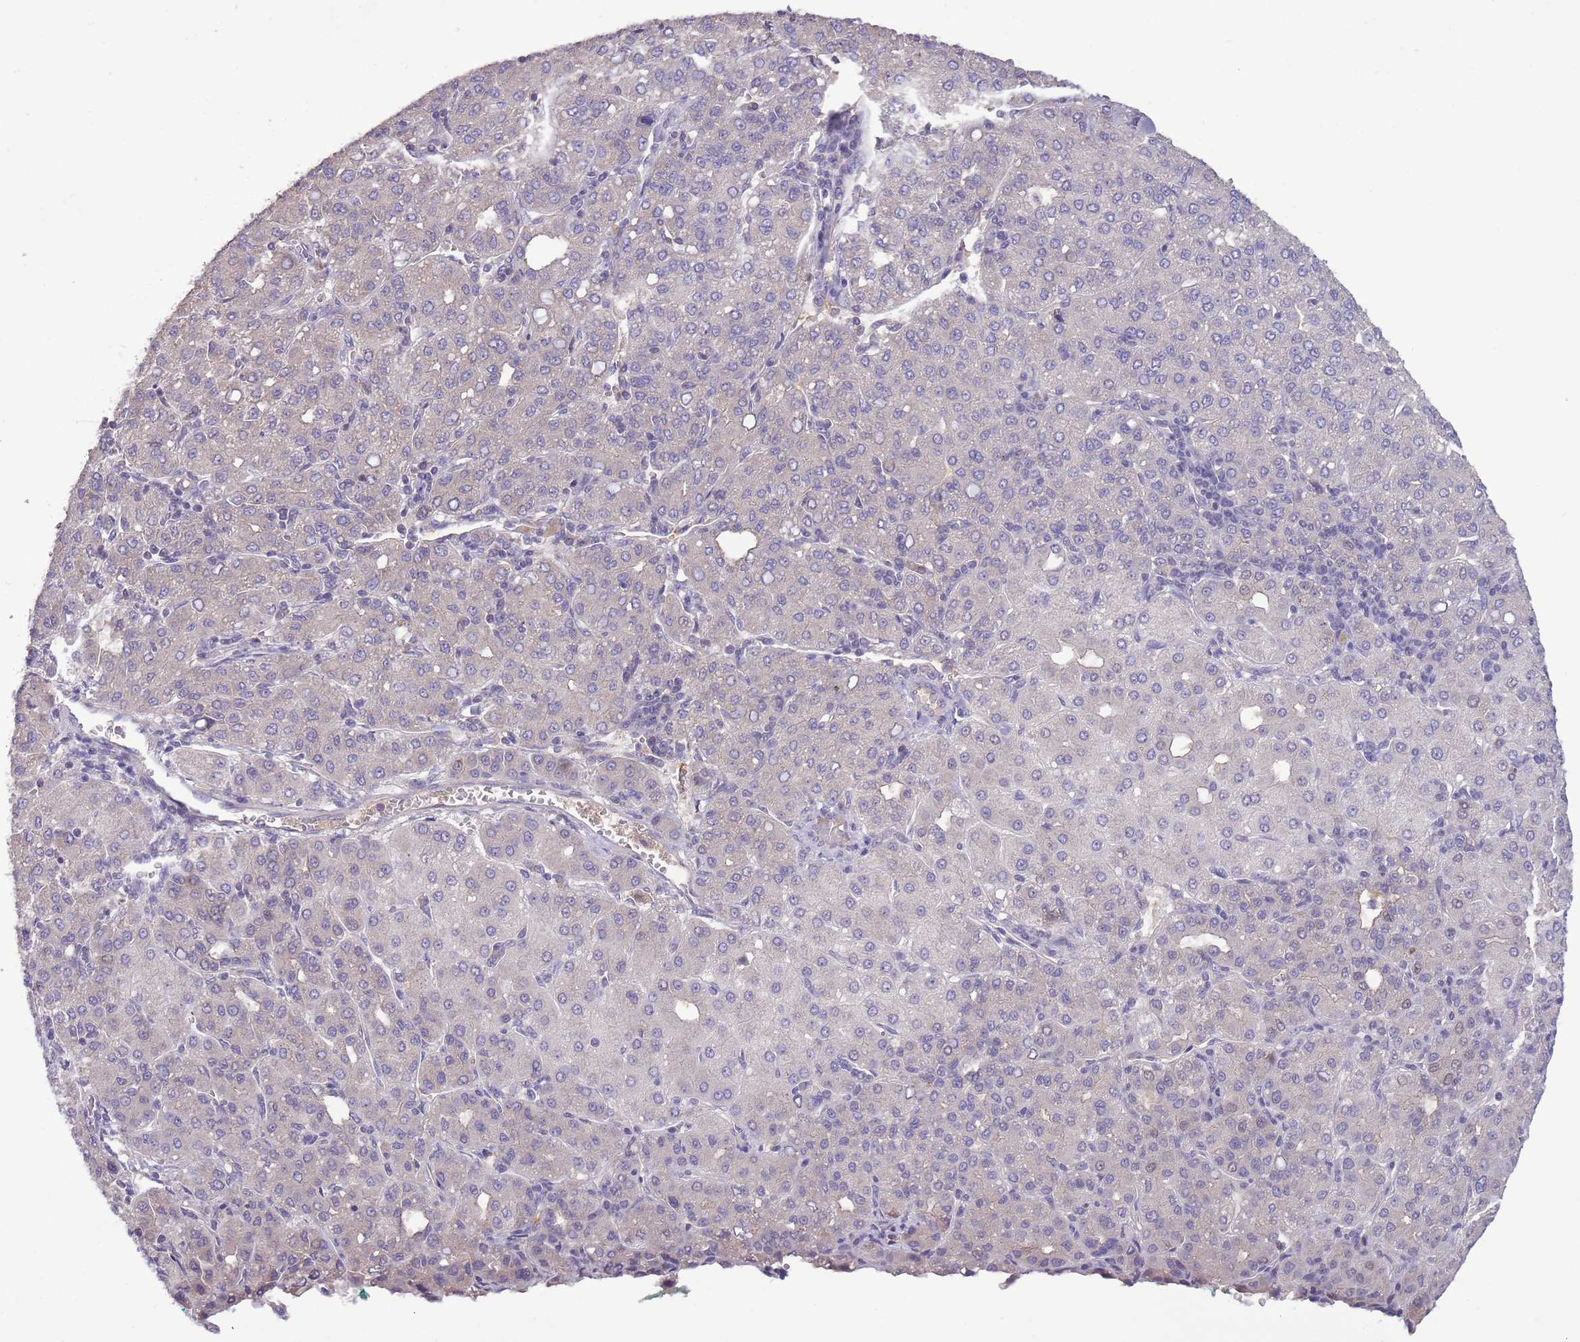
{"staining": {"intensity": "negative", "quantity": "none", "location": "none"}, "tissue": "liver cancer", "cell_type": "Tumor cells", "image_type": "cancer", "snomed": [{"axis": "morphology", "description": "Carcinoma, Hepatocellular, NOS"}, {"axis": "topography", "description": "Liver"}], "caption": "The IHC histopathology image has no significant expression in tumor cells of liver hepatocellular carcinoma tissue.", "gene": "SHROOM3", "patient": {"sex": "male", "age": 65}}